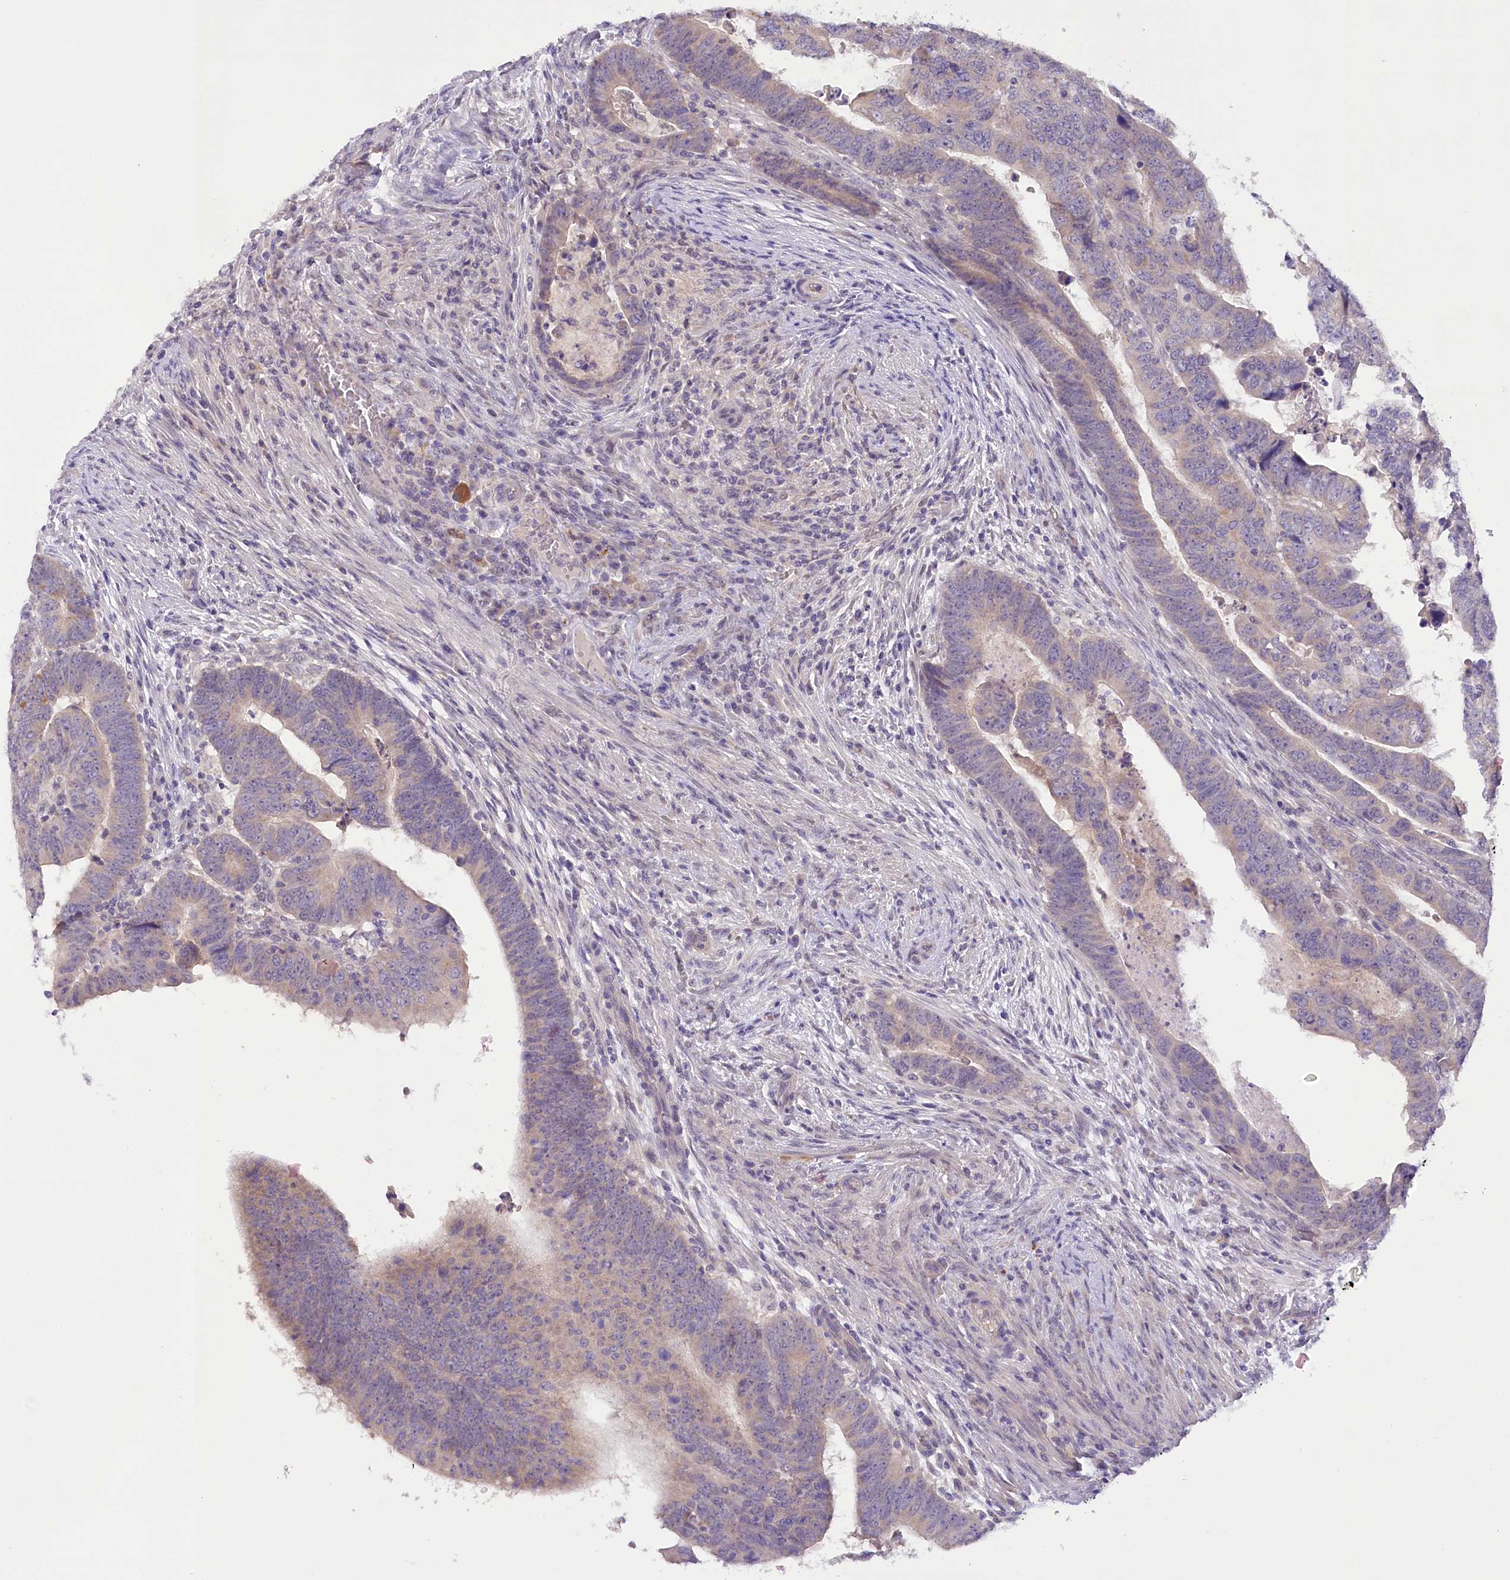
{"staining": {"intensity": "weak", "quantity": "<25%", "location": "cytoplasmic/membranous"}, "tissue": "colorectal cancer", "cell_type": "Tumor cells", "image_type": "cancer", "snomed": [{"axis": "morphology", "description": "Normal tissue, NOS"}, {"axis": "morphology", "description": "Adenocarcinoma, NOS"}, {"axis": "topography", "description": "Rectum"}], "caption": "Immunohistochemistry photomicrograph of neoplastic tissue: colorectal cancer stained with DAB (3,3'-diaminobenzidine) demonstrates no significant protein staining in tumor cells.", "gene": "DCUN1D1", "patient": {"sex": "female", "age": 65}}